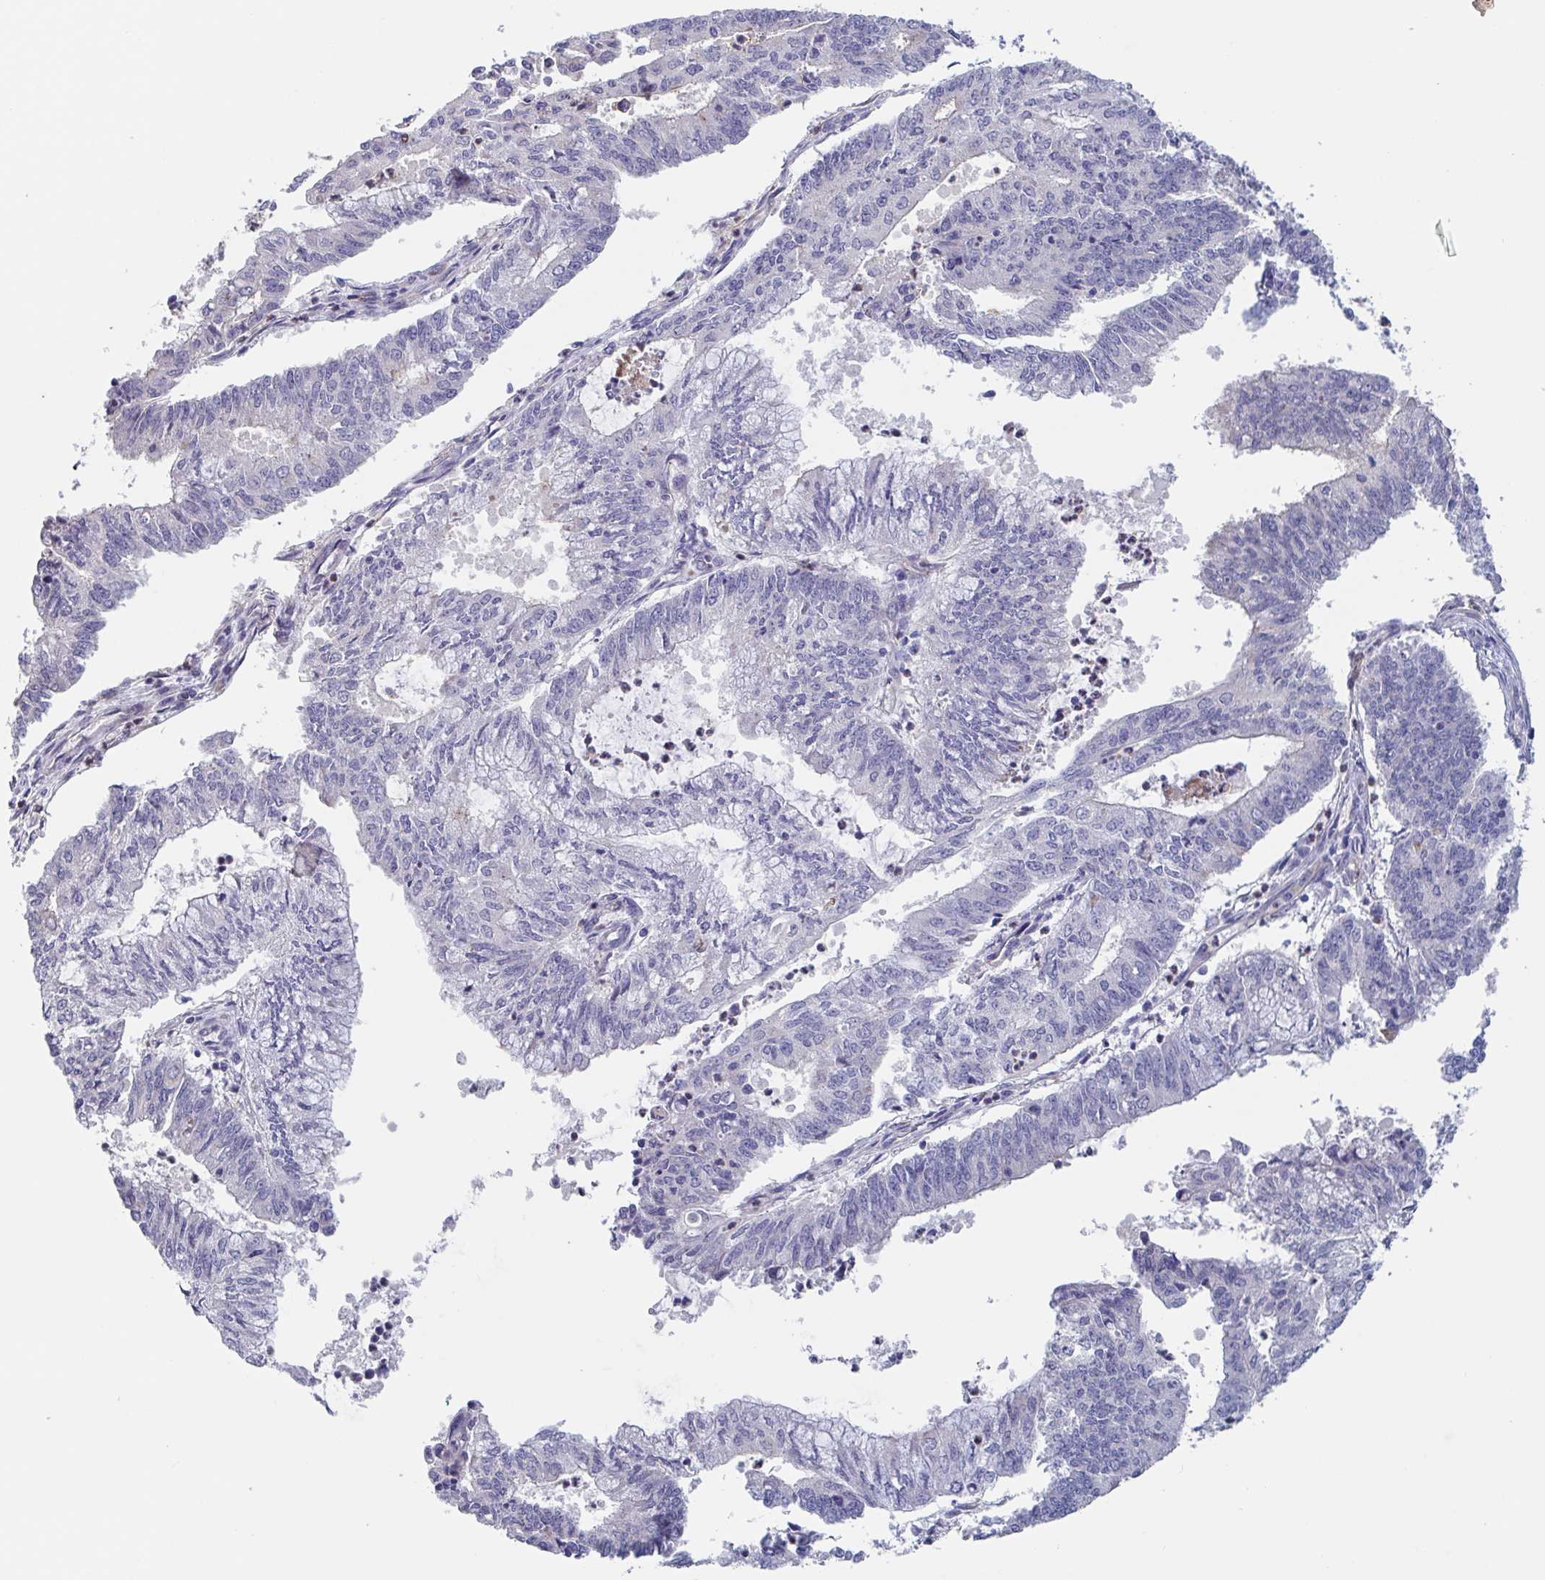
{"staining": {"intensity": "negative", "quantity": "none", "location": "none"}, "tissue": "endometrial cancer", "cell_type": "Tumor cells", "image_type": "cancer", "snomed": [{"axis": "morphology", "description": "Adenocarcinoma, NOS"}, {"axis": "topography", "description": "Endometrium"}], "caption": "Tumor cells show no significant positivity in endometrial cancer (adenocarcinoma). Brightfield microscopy of immunohistochemistry (IHC) stained with DAB (3,3'-diaminobenzidine) (brown) and hematoxylin (blue), captured at high magnification.", "gene": "ST14", "patient": {"sex": "female", "age": 61}}